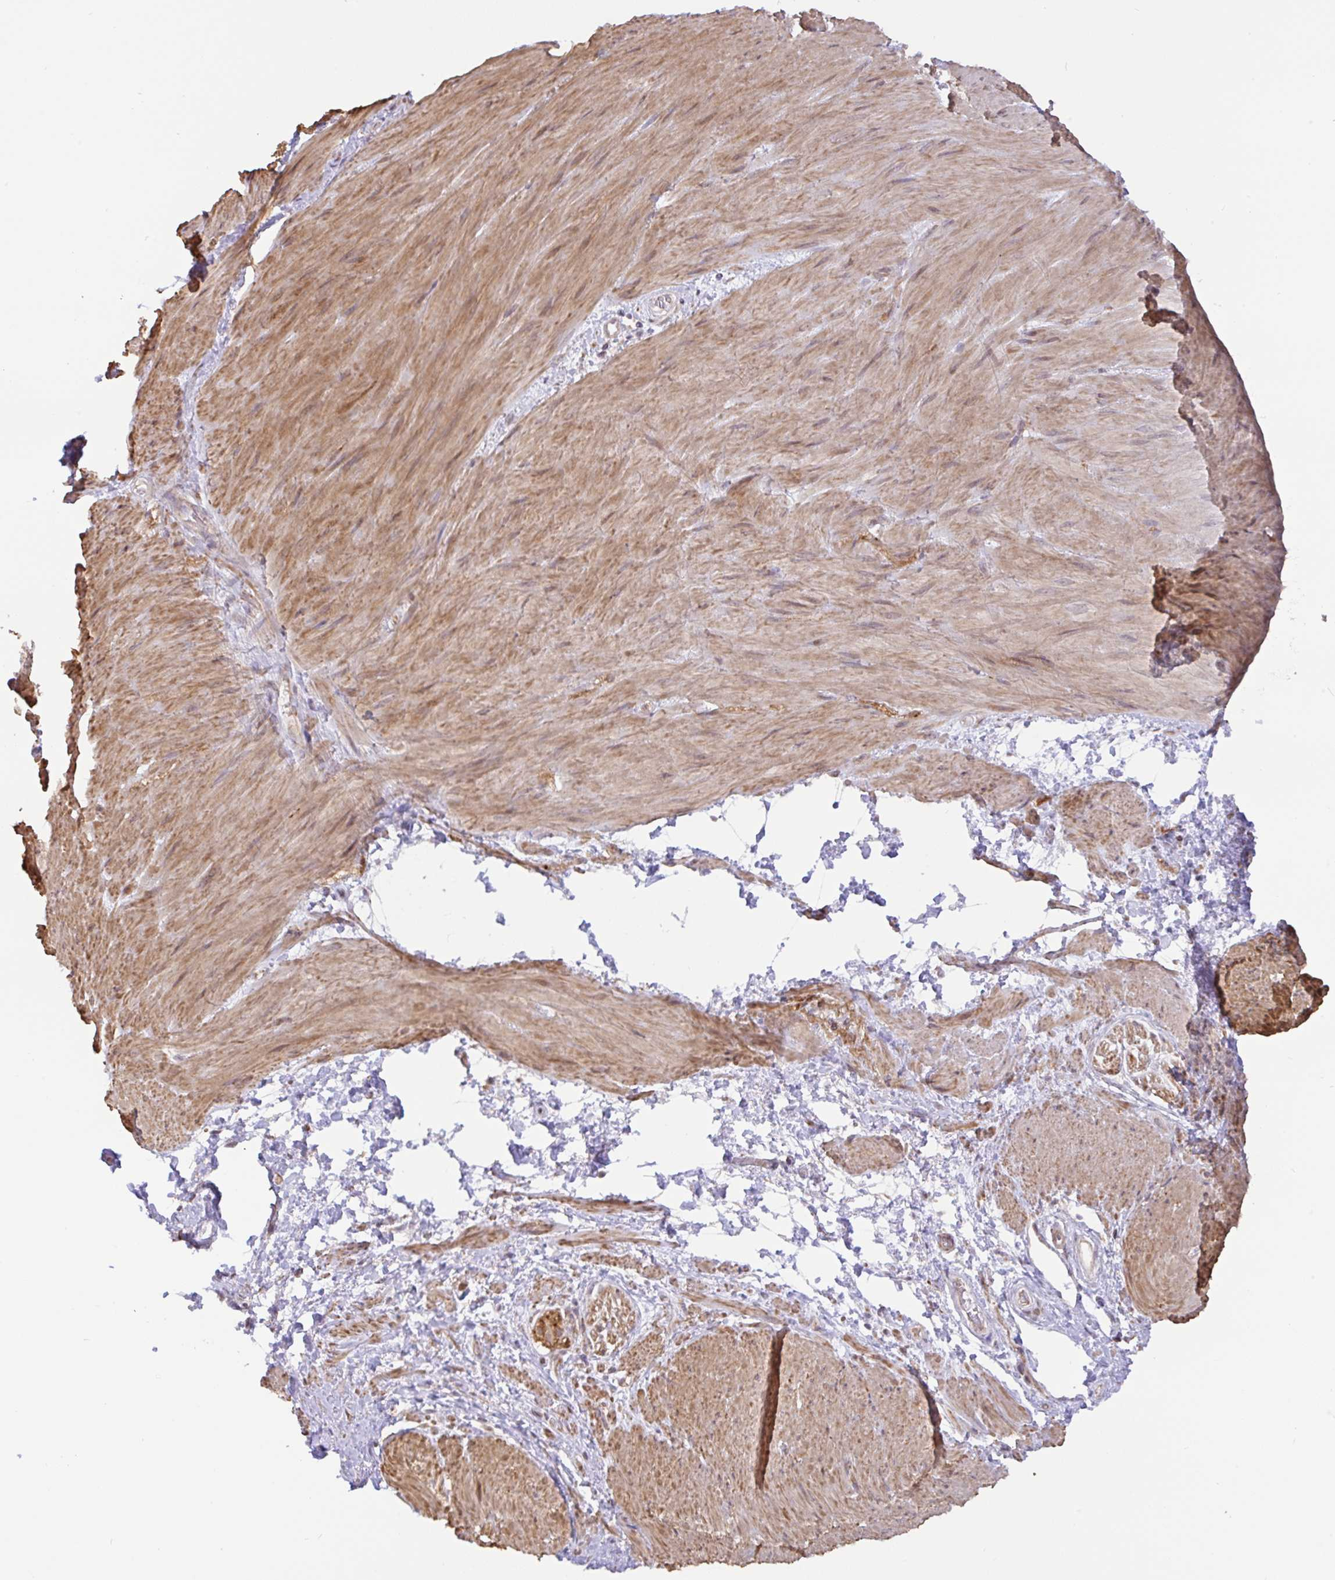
{"staining": {"intensity": "moderate", "quantity": "25%-75%", "location": "cytoplasmic/membranous"}, "tissue": "smooth muscle", "cell_type": "Smooth muscle cells", "image_type": "normal", "snomed": [{"axis": "morphology", "description": "Normal tissue, NOS"}, {"axis": "topography", "description": "Smooth muscle"}, {"axis": "topography", "description": "Rectum"}], "caption": "Immunohistochemistry staining of unremarkable smooth muscle, which reveals medium levels of moderate cytoplasmic/membranous staining in approximately 25%-75% of smooth muscle cells indicating moderate cytoplasmic/membranous protein positivity. The staining was performed using DAB (brown) for protein detection and nuclei were counterstained in hematoxylin (blue).", "gene": "DLEU7", "patient": {"sex": "male", "age": 53}}